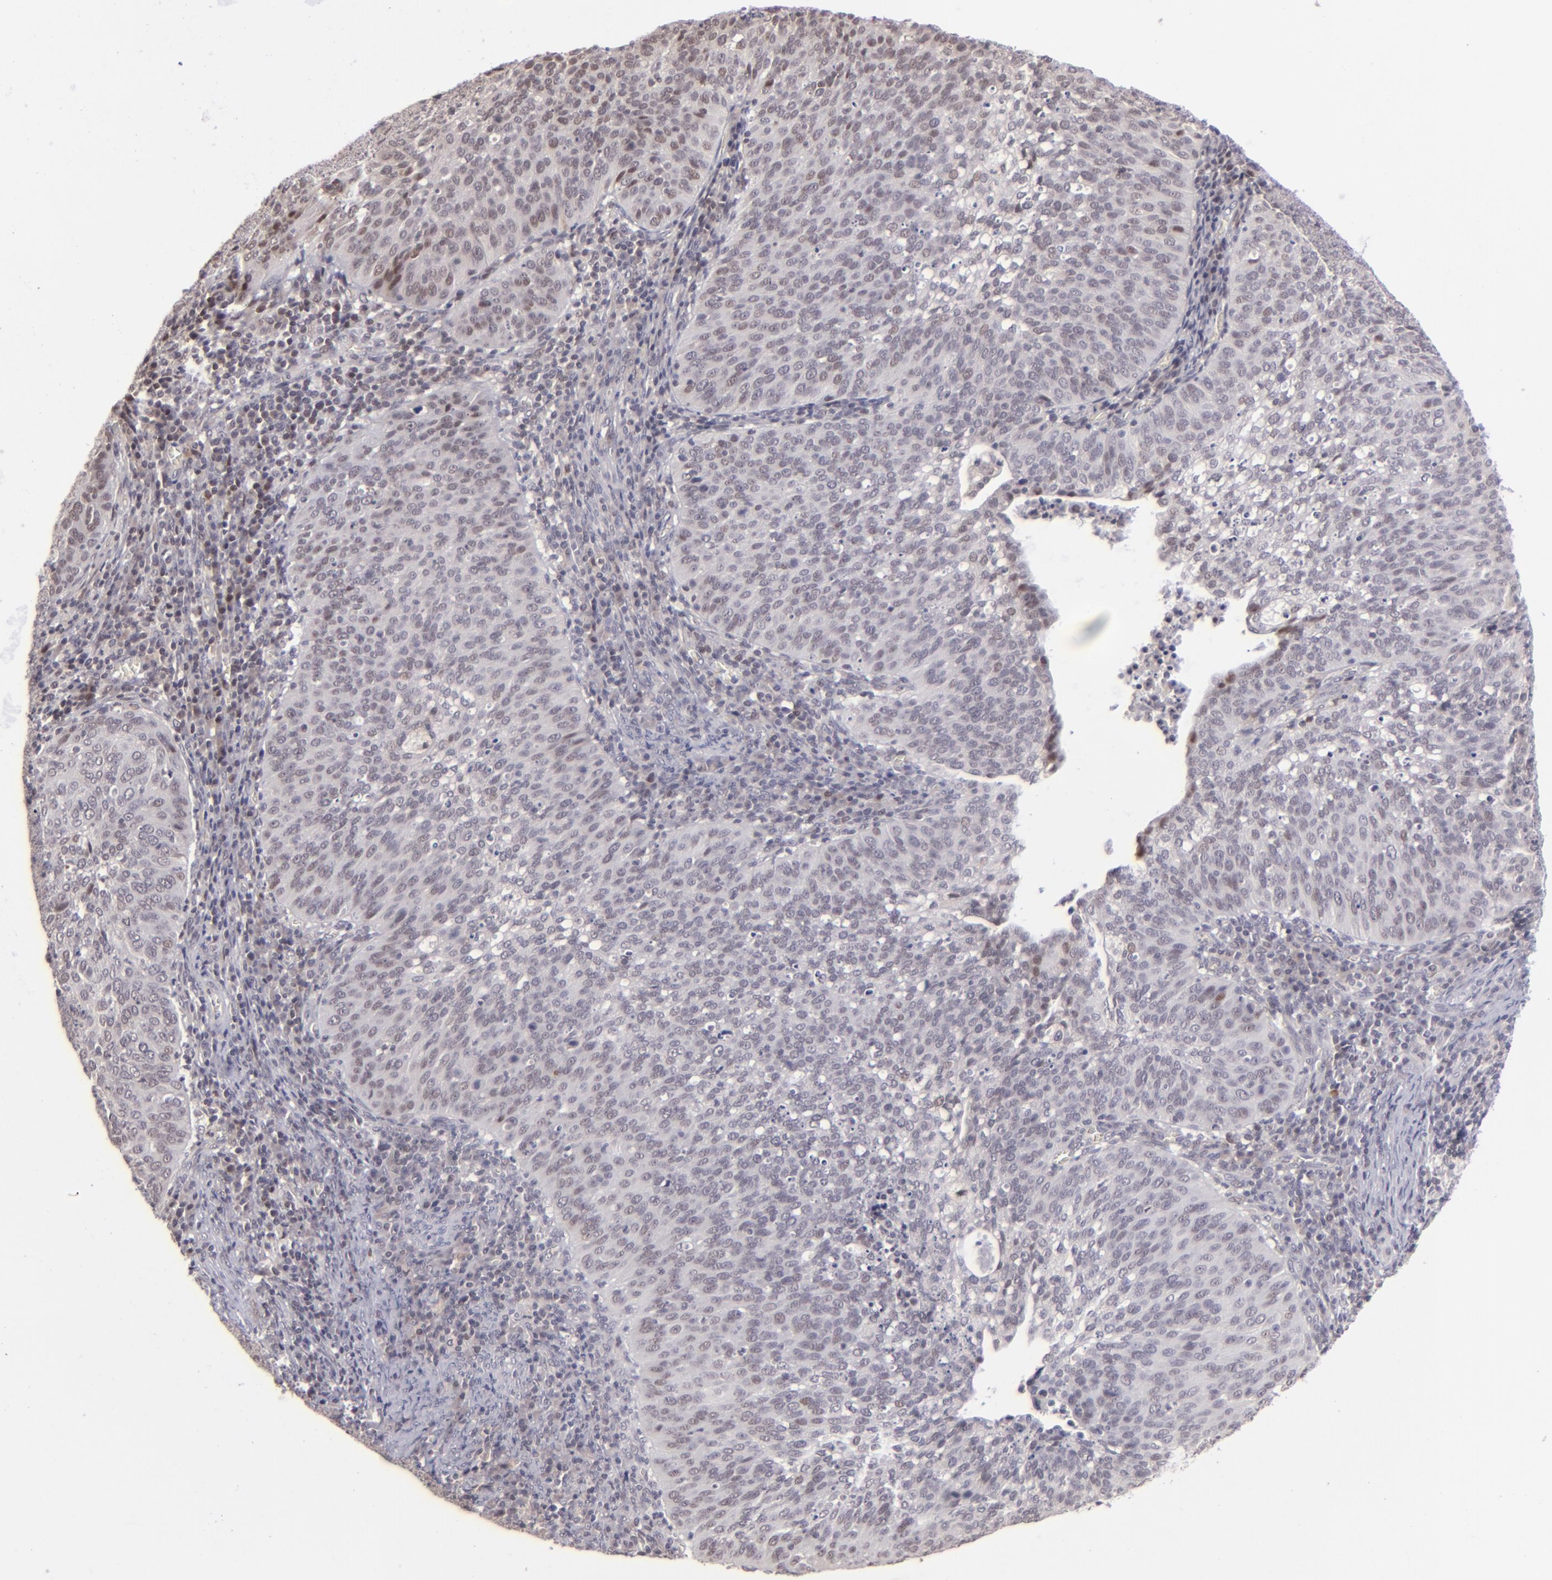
{"staining": {"intensity": "weak", "quantity": "<25%", "location": "nuclear"}, "tissue": "cervical cancer", "cell_type": "Tumor cells", "image_type": "cancer", "snomed": [{"axis": "morphology", "description": "Squamous cell carcinoma, NOS"}, {"axis": "topography", "description": "Cervix"}], "caption": "Tumor cells are negative for brown protein staining in cervical cancer (squamous cell carcinoma).", "gene": "RARB", "patient": {"sex": "female", "age": 39}}